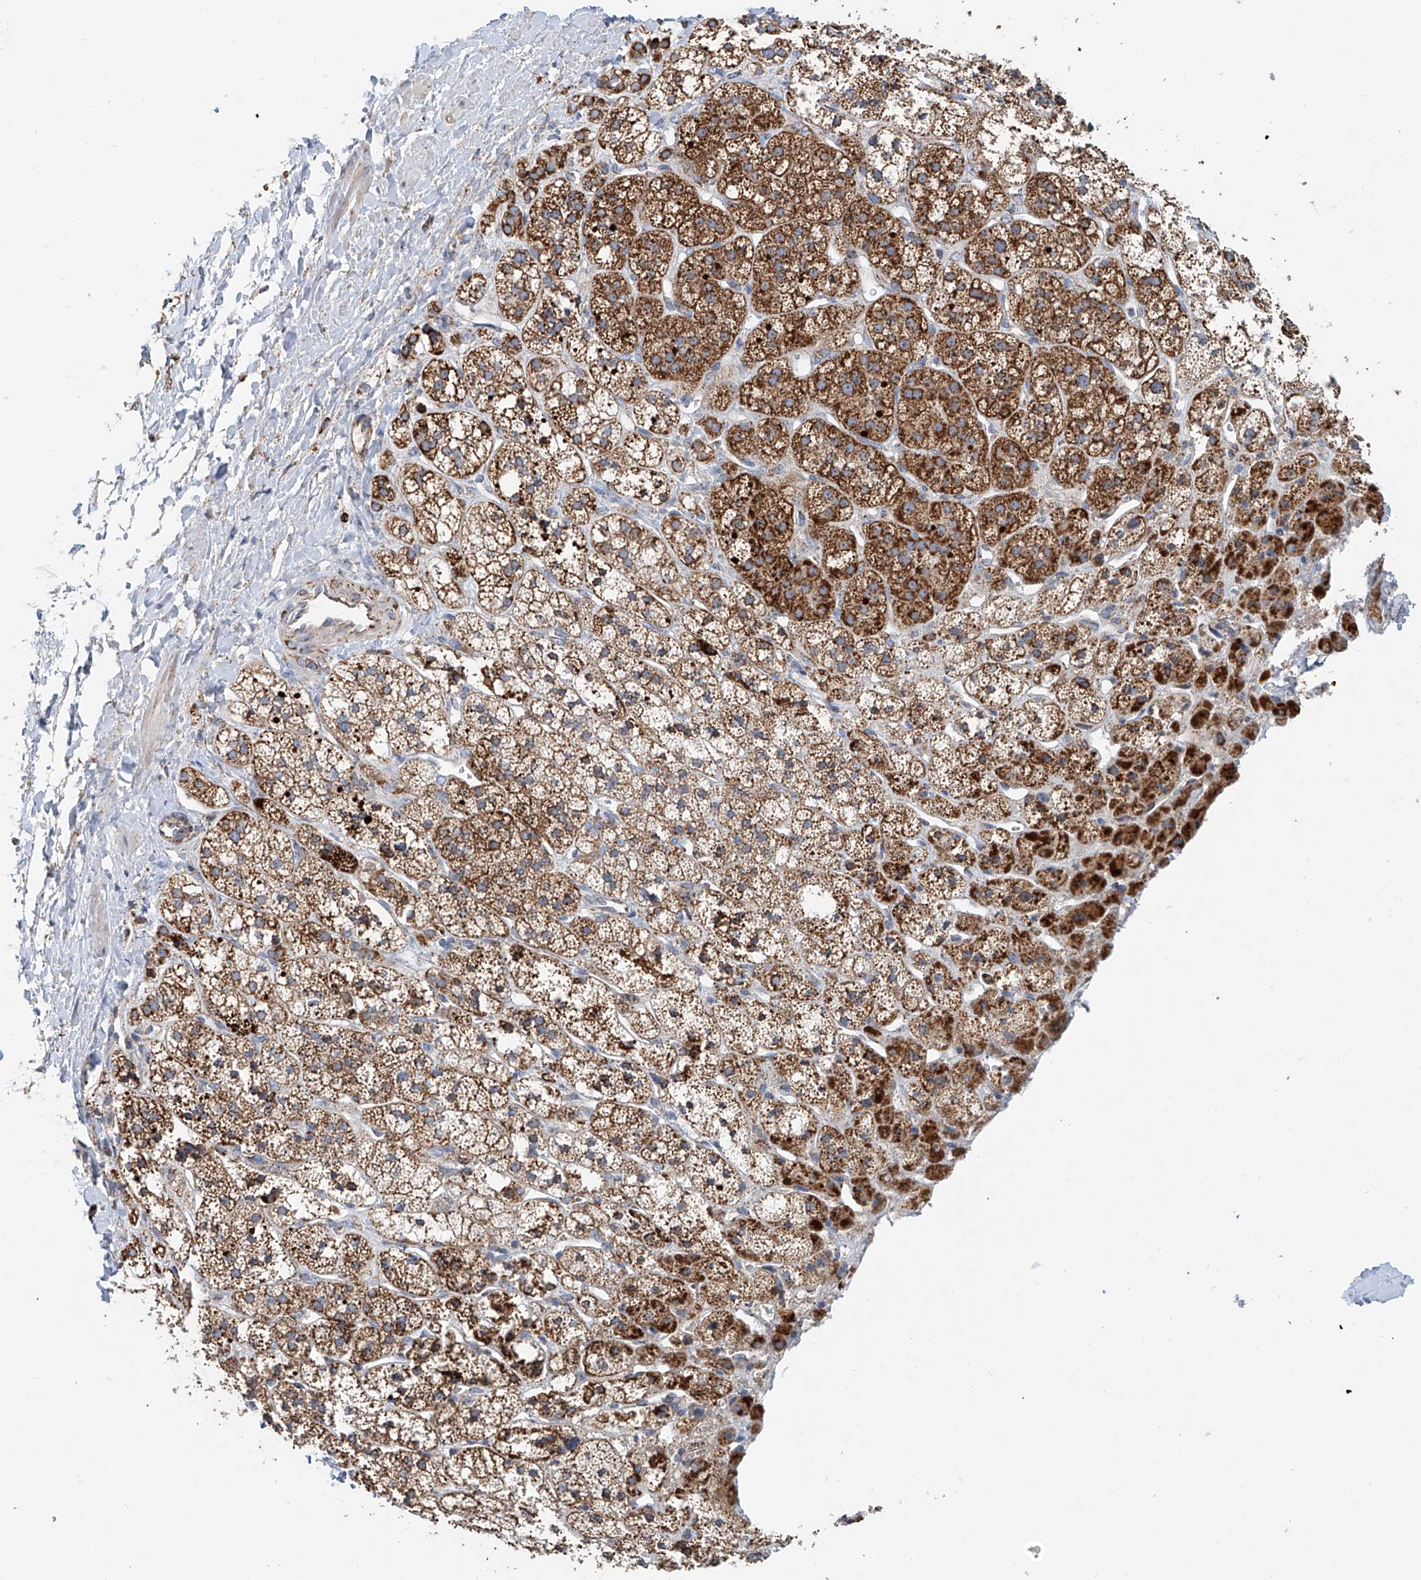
{"staining": {"intensity": "strong", "quantity": ">75%", "location": "cytoplasmic/membranous"}, "tissue": "adrenal gland", "cell_type": "Glandular cells", "image_type": "normal", "snomed": [{"axis": "morphology", "description": "Normal tissue, NOS"}, {"axis": "topography", "description": "Adrenal gland"}], "caption": "Adrenal gland stained with a brown dye demonstrates strong cytoplasmic/membranous positive positivity in approximately >75% of glandular cells.", "gene": "CARD10", "patient": {"sex": "male", "age": 56}}